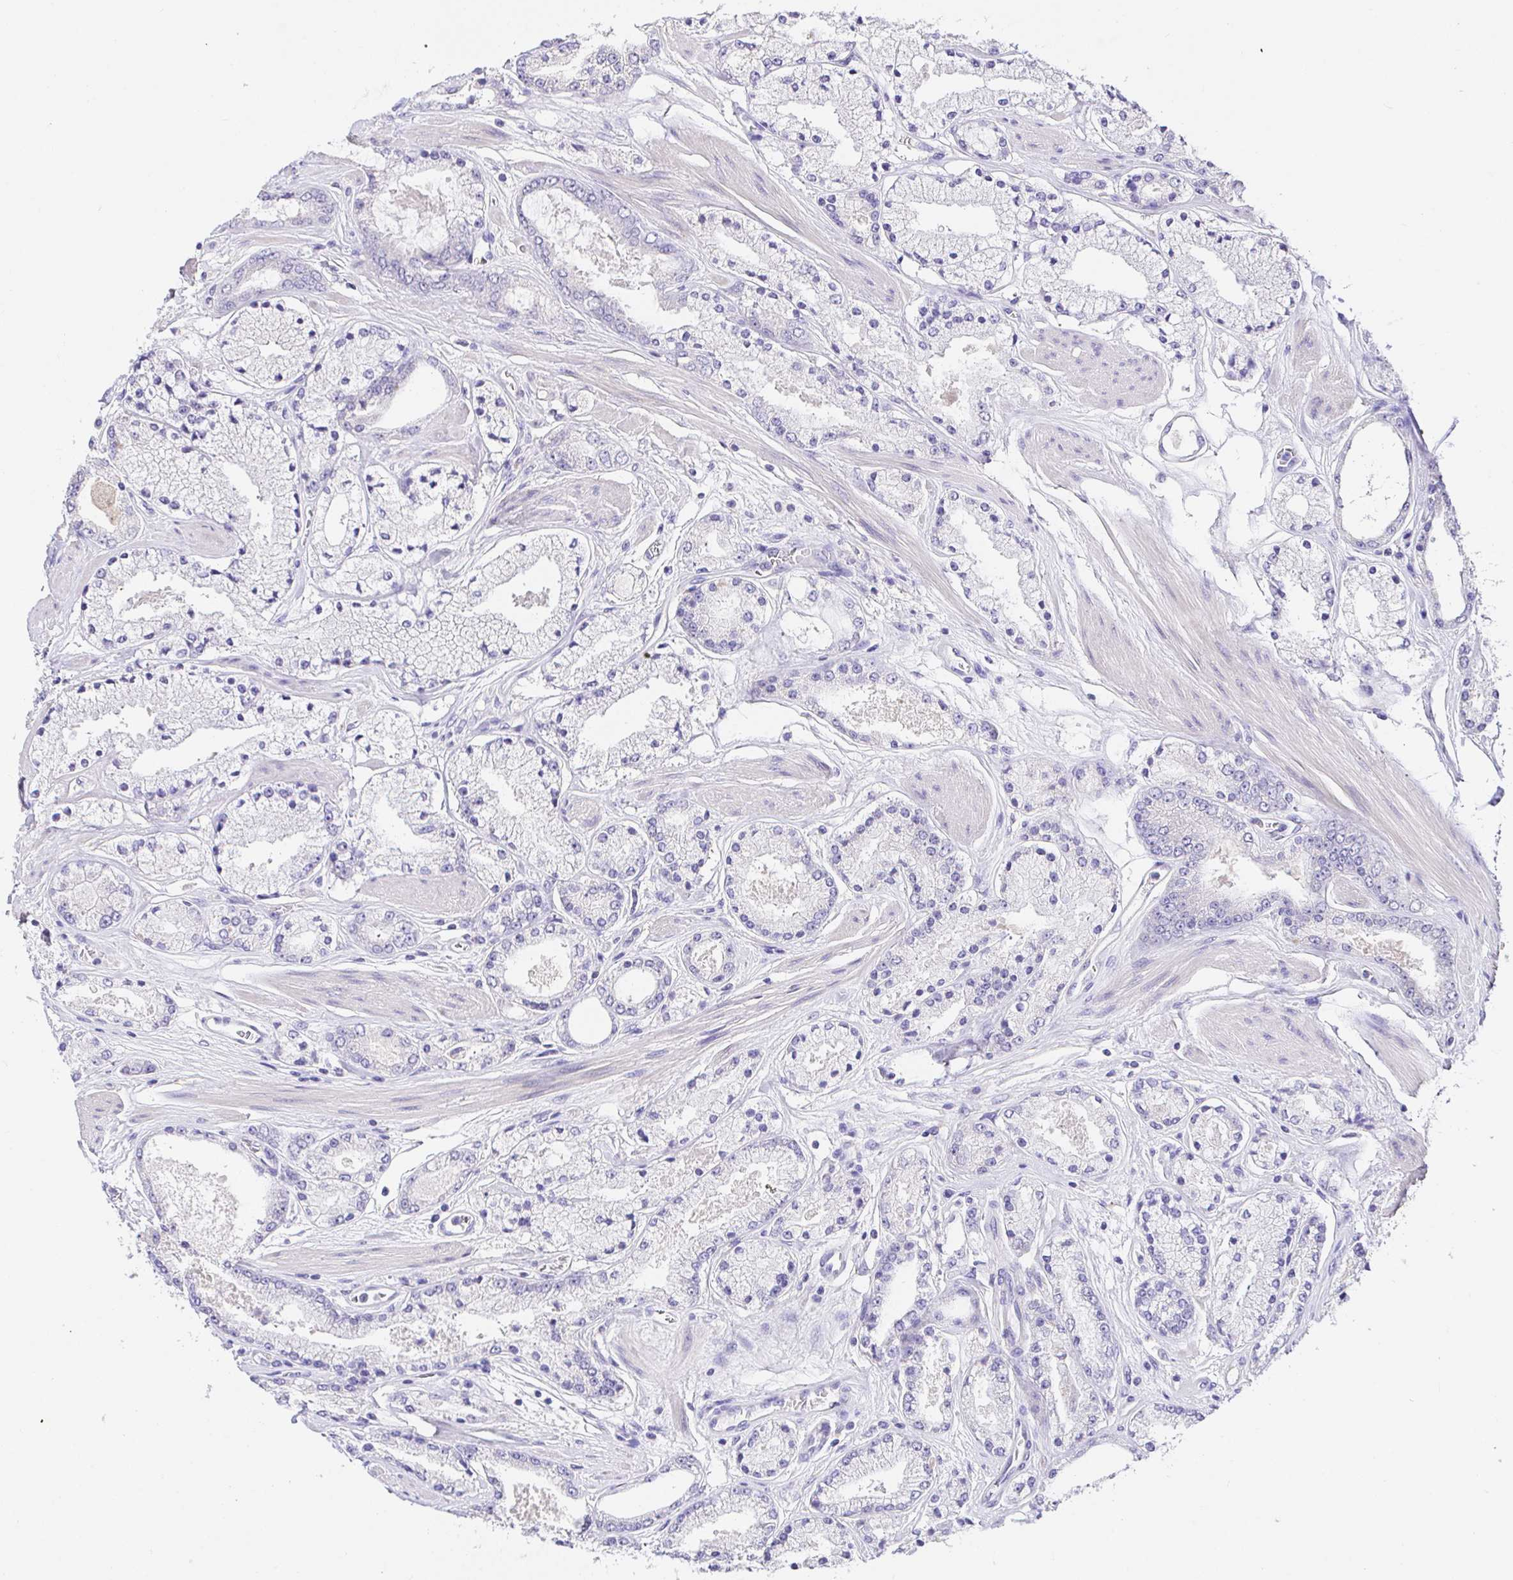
{"staining": {"intensity": "negative", "quantity": "none", "location": "none"}, "tissue": "prostate cancer", "cell_type": "Tumor cells", "image_type": "cancer", "snomed": [{"axis": "morphology", "description": "Adenocarcinoma, High grade"}, {"axis": "topography", "description": "Prostate"}], "caption": "Immunohistochemistry micrograph of neoplastic tissue: prostate cancer stained with DAB (3,3'-diaminobenzidine) demonstrates no significant protein positivity in tumor cells.", "gene": "CDO1", "patient": {"sex": "male", "age": 63}}